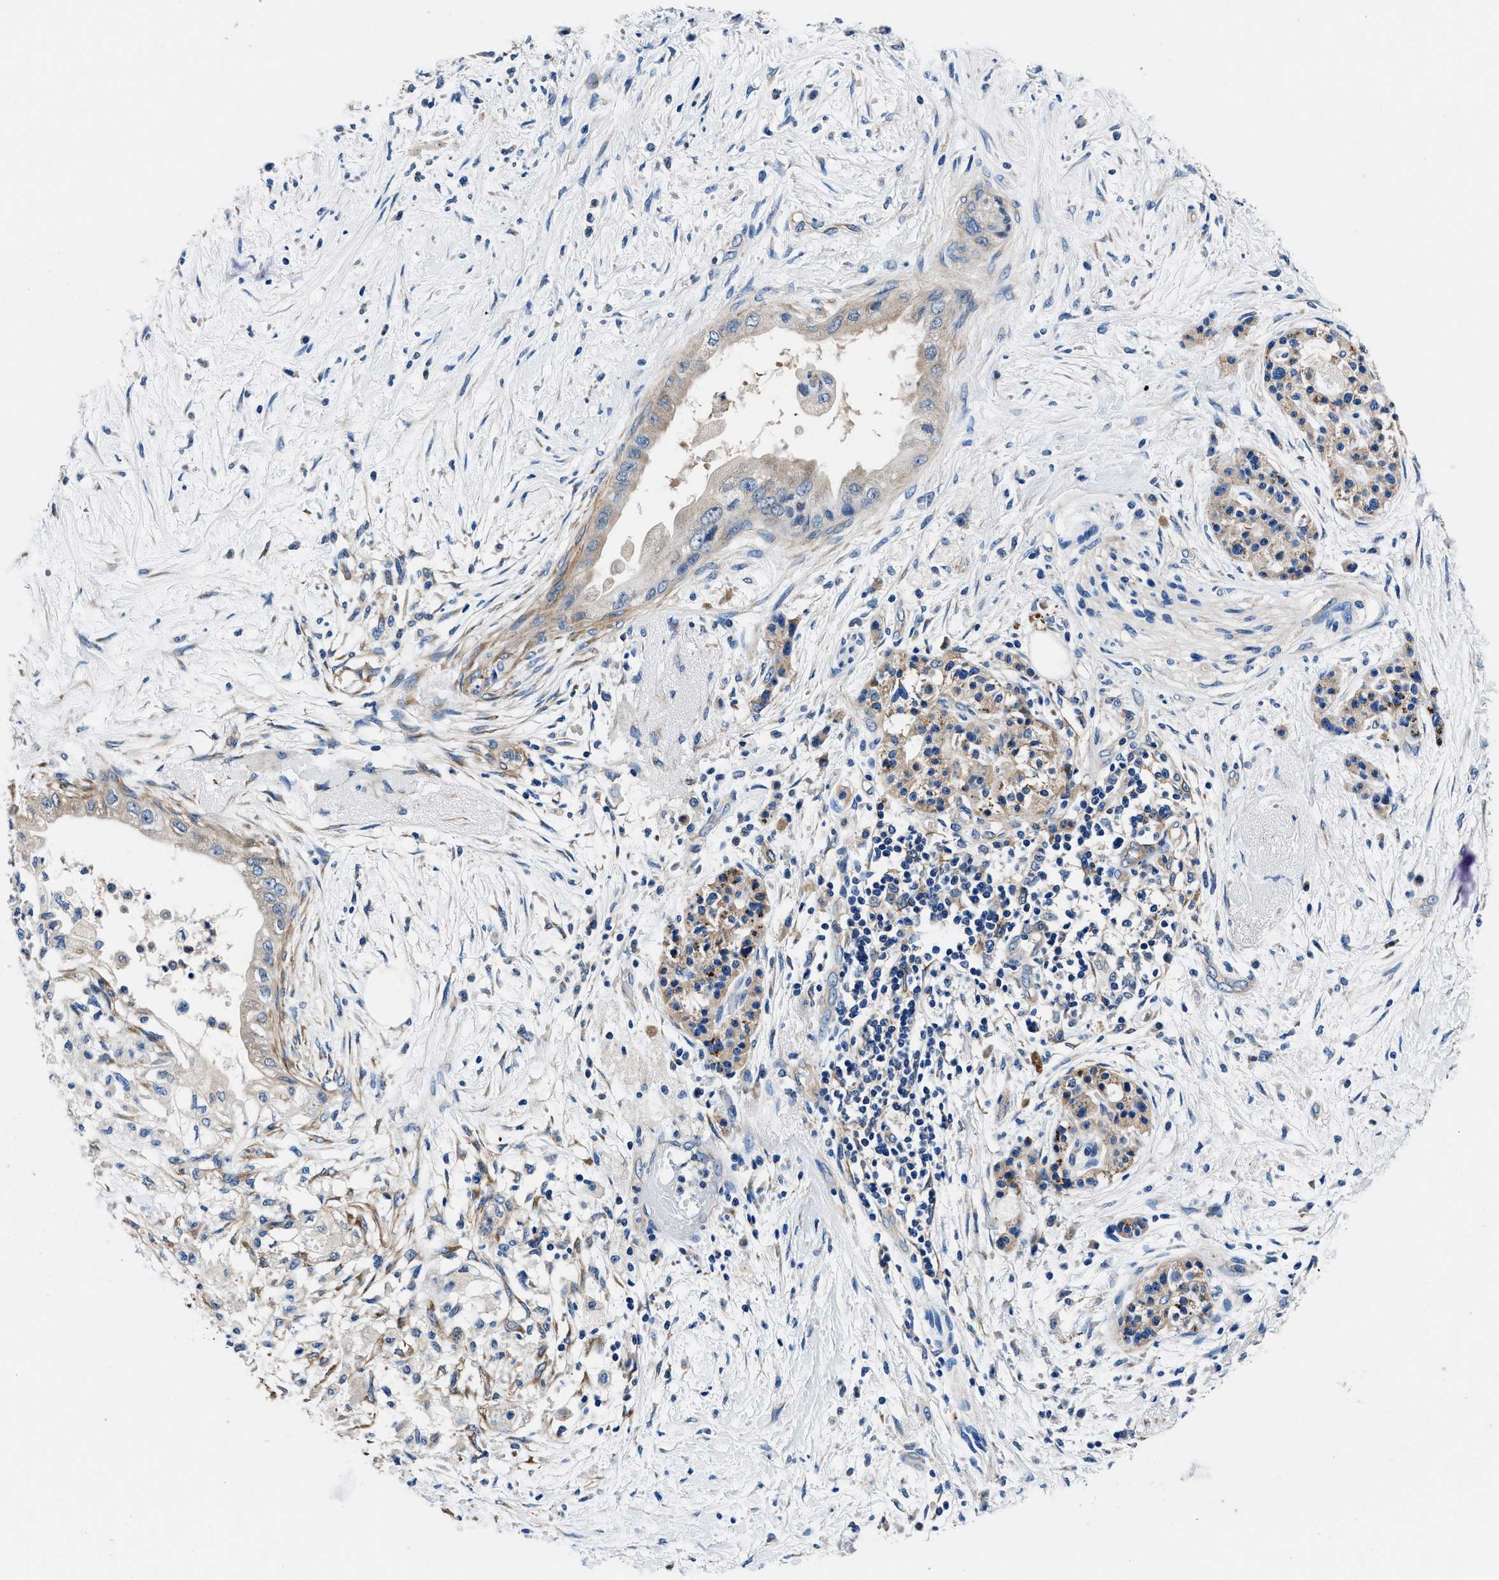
{"staining": {"intensity": "weak", "quantity": ">75%", "location": "cytoplasmic/membranous"}, "tissue": "pancreatic cancer", "cell_type": "Tumor cells", "image_type": "cancer", "snomed": [{"axis": "morphology", "description": "Normal tissue, NOS"}, {"axis": "morphology", "description": "Adenocarcinoma, NOS"}, {"axis": "topography", "description": "Pancreas"}, {"axis": "topography", "description": "Duodenum"}], "caption": "A photomicrograph of human pancreatic cancer (adenocarcinoma) stained for a protein shows weak cytoplasmic/membranous brown staining in tumor cells. The protein is shown in brown color, while the nuclei are stained blue.", "gene": "NEU1", "patient": {"sex": "female", "age": 60}}